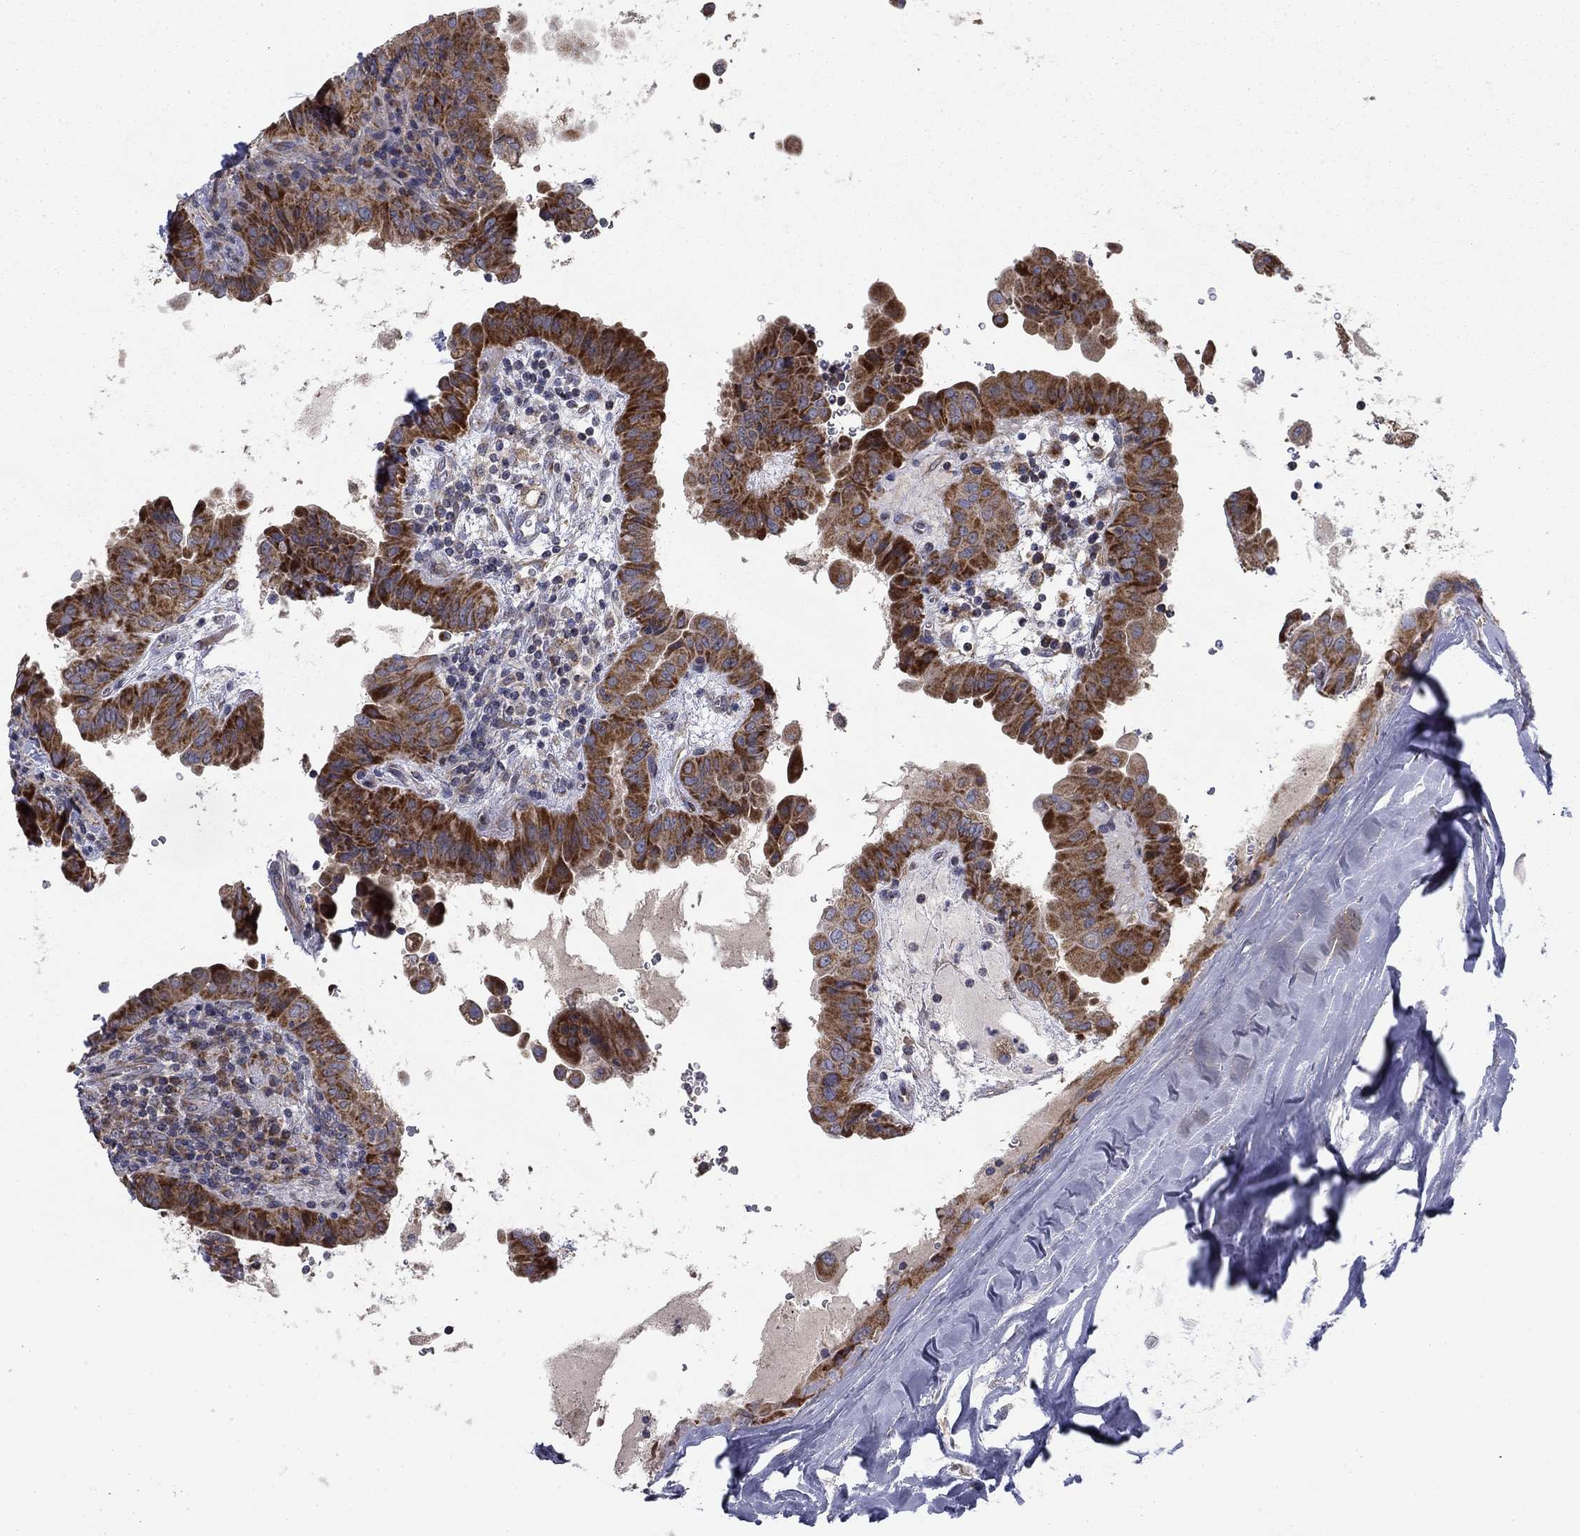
{"staining": {"intensity": "strong", "quantity": ">75%", "location": "cytoplasmic/membranous"}, "tissue": "thyroid cancer", "cell_type": "Tumor cells", "image_type": "cancer", "snomed": [{"axis": "morphology", "description": "Papillary adenocarcinoma, NOS"}, {"axis": "topography", "description": "Thyroid gland"}], "caption": "IHC image of neoplastic tissue: papillary adenocarcinoma (thyroid) stained using immunohistochemistry shows high levels of strong protein expression localized specifically in the cytoplasmic/membranous of tumor cells, appearing as a cytoplasmic/membranous brown color.", "gene": "MMAA", "patient": {"sex": "female", "age": 37}}